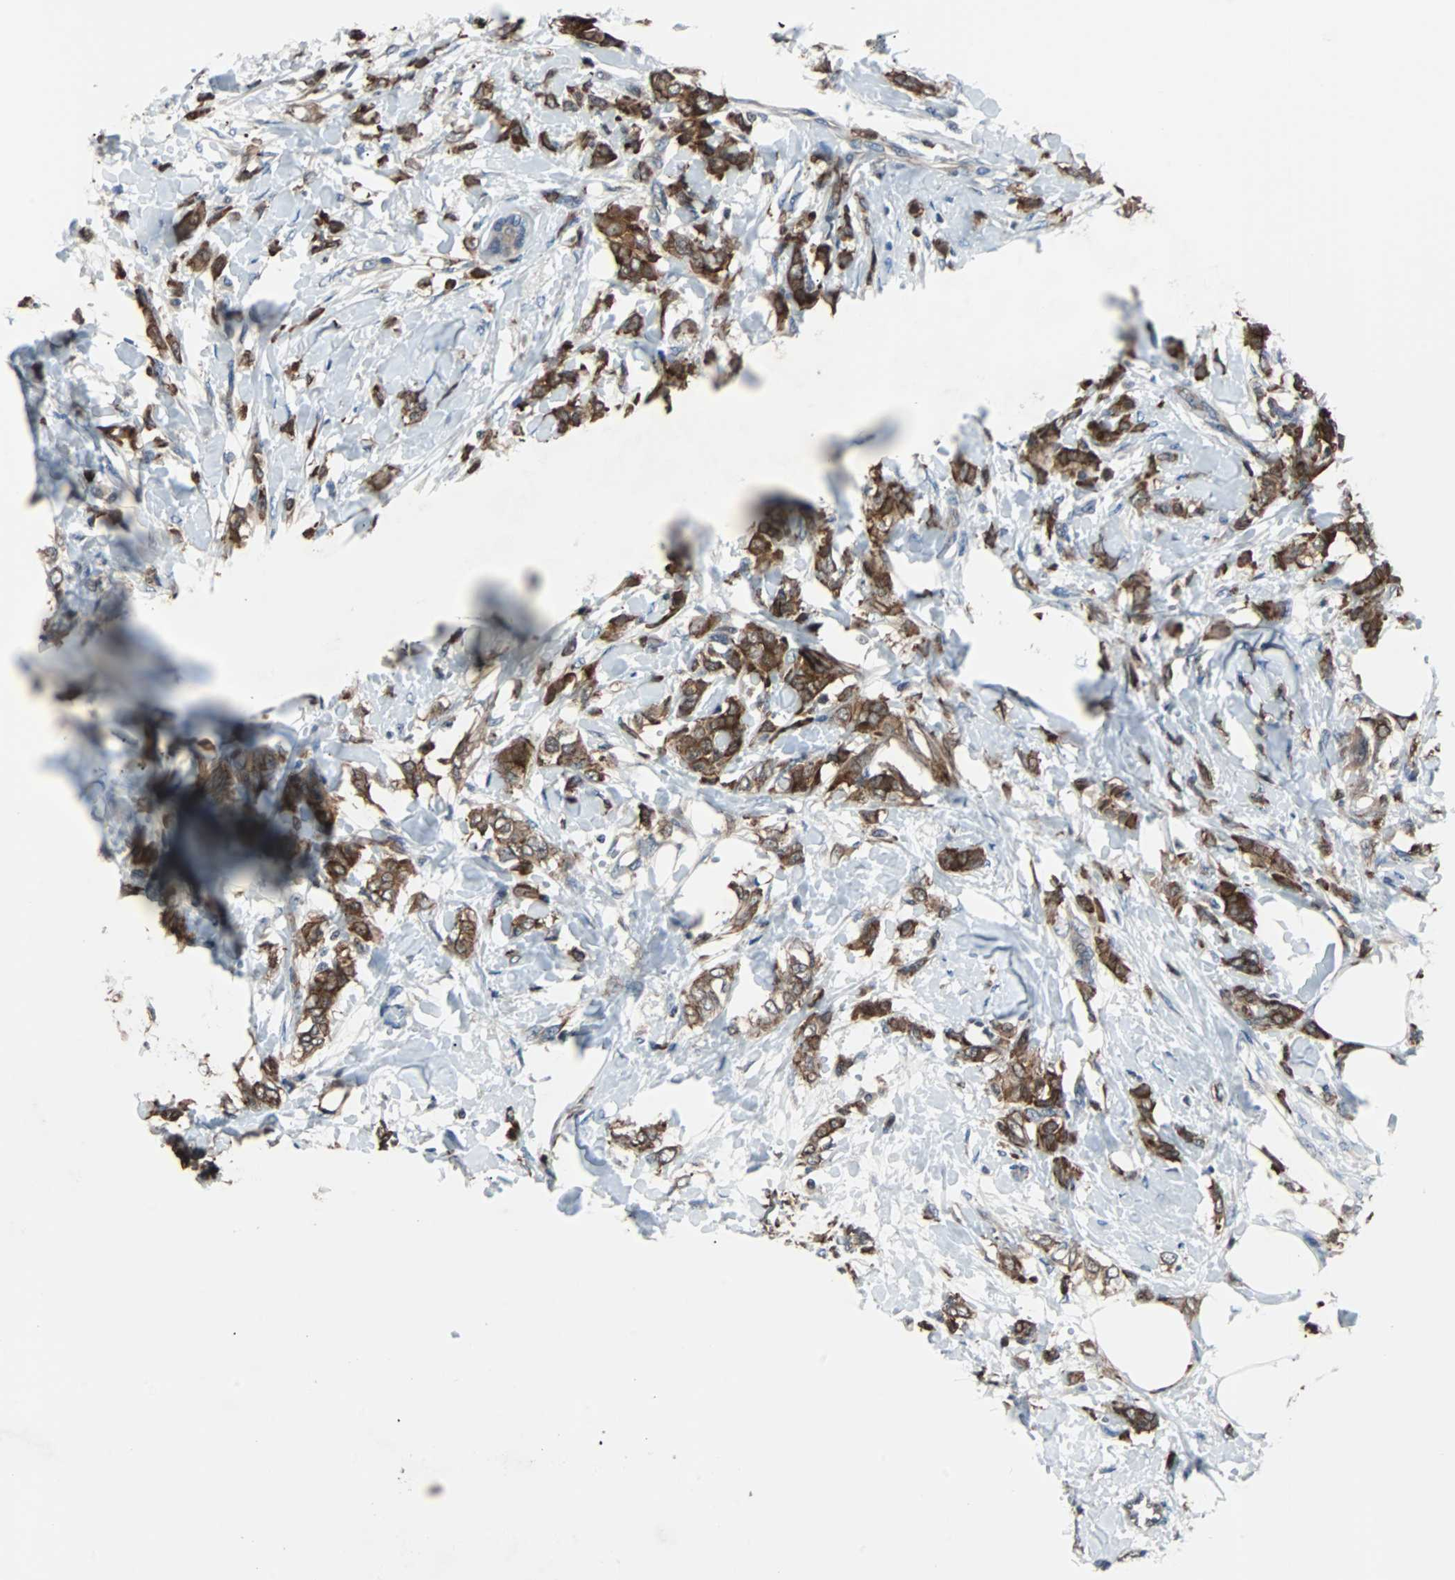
{"staining": {"intensity": "strong", "quantity": ">75%", "location": "cytoplasmic/membranous"}, "tissue": "breast cancer", "cell_type": "Tumor cells", "image_type": "cancer", "snomed": [{"axis": "morphology", "description": "Lobular carcinoma, in situ"}, {"axis": "morphology", "description": "Lobular carcinoma"}, {"axis": "topography", "description": "Breast"}], "caption": "Immunohistochemical staining of breast cancer (lobular carcinoma in situ) exhibits high levels of strong cytoplasmic/membranous protein staining in approximately >75% of tumor cells.", "gene": "PAK1", "patient": {"sex": "female", "age": 41}}